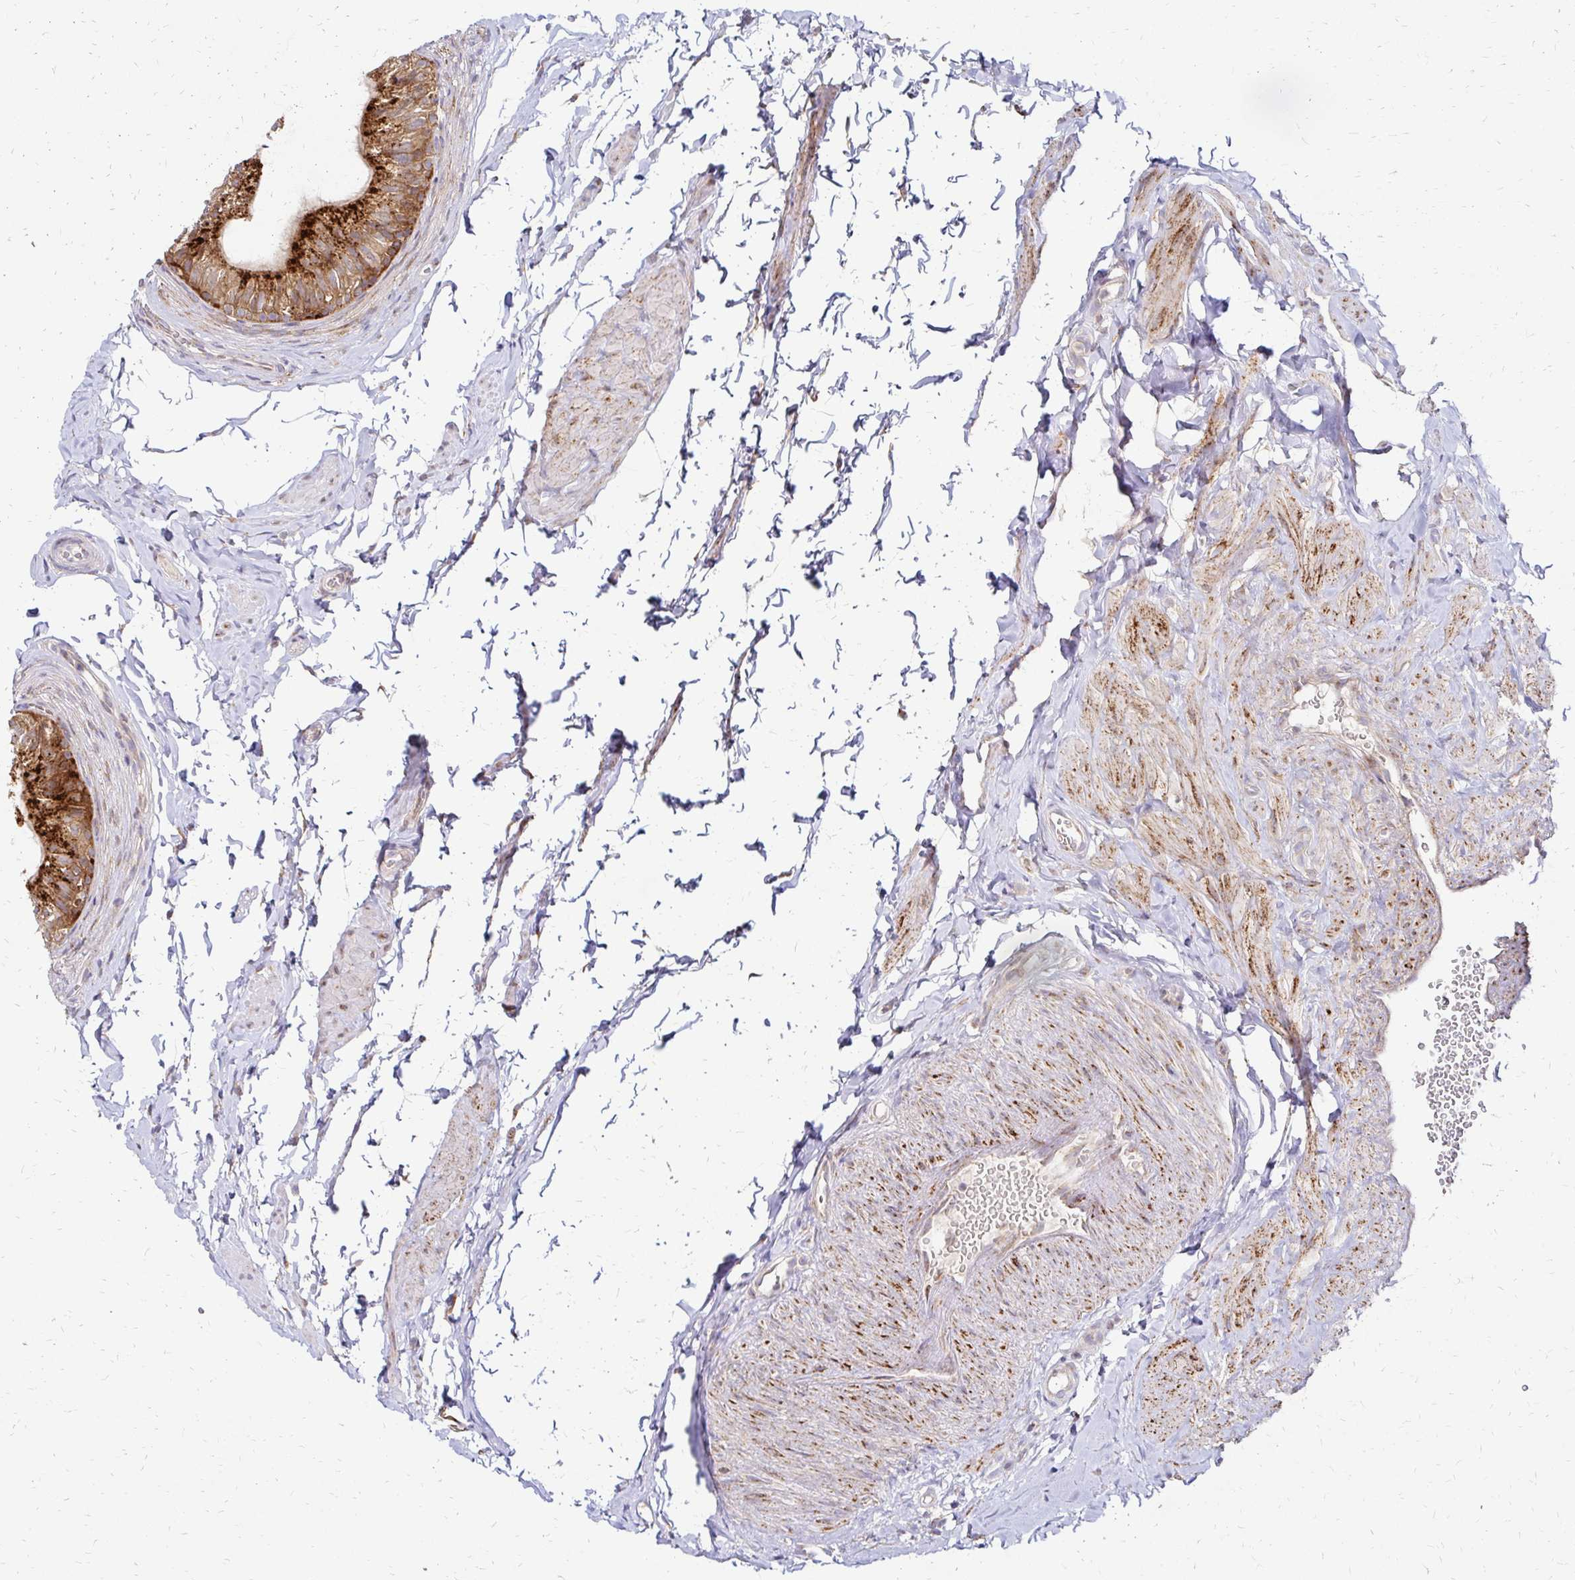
{"staining": {"intensity": "strong", "quantity": ">75%", "location": "cytoplasmic/membranous"}, "tissue": "epididymis", "cell_type": "Glandular cells", "image_type": "normal", "snomed": [{"axis": "morphology", "description": "Normal tissue, NOS"}, {"axis": "topography", "description": "Epididymis, spermatic cord, NOS"}, {"axis": "topography", "description": "Epididymis"}, {"axis": "topography", "description": "Peripheral nerve tissue"}], "caption": "Protein expression analysis of normal epididymis reveals strong cytoplasmic/membranous staining in about >75% of glandular cells.", "gene": "IDUA", "patient": {"sex": "male", "age": 29}}